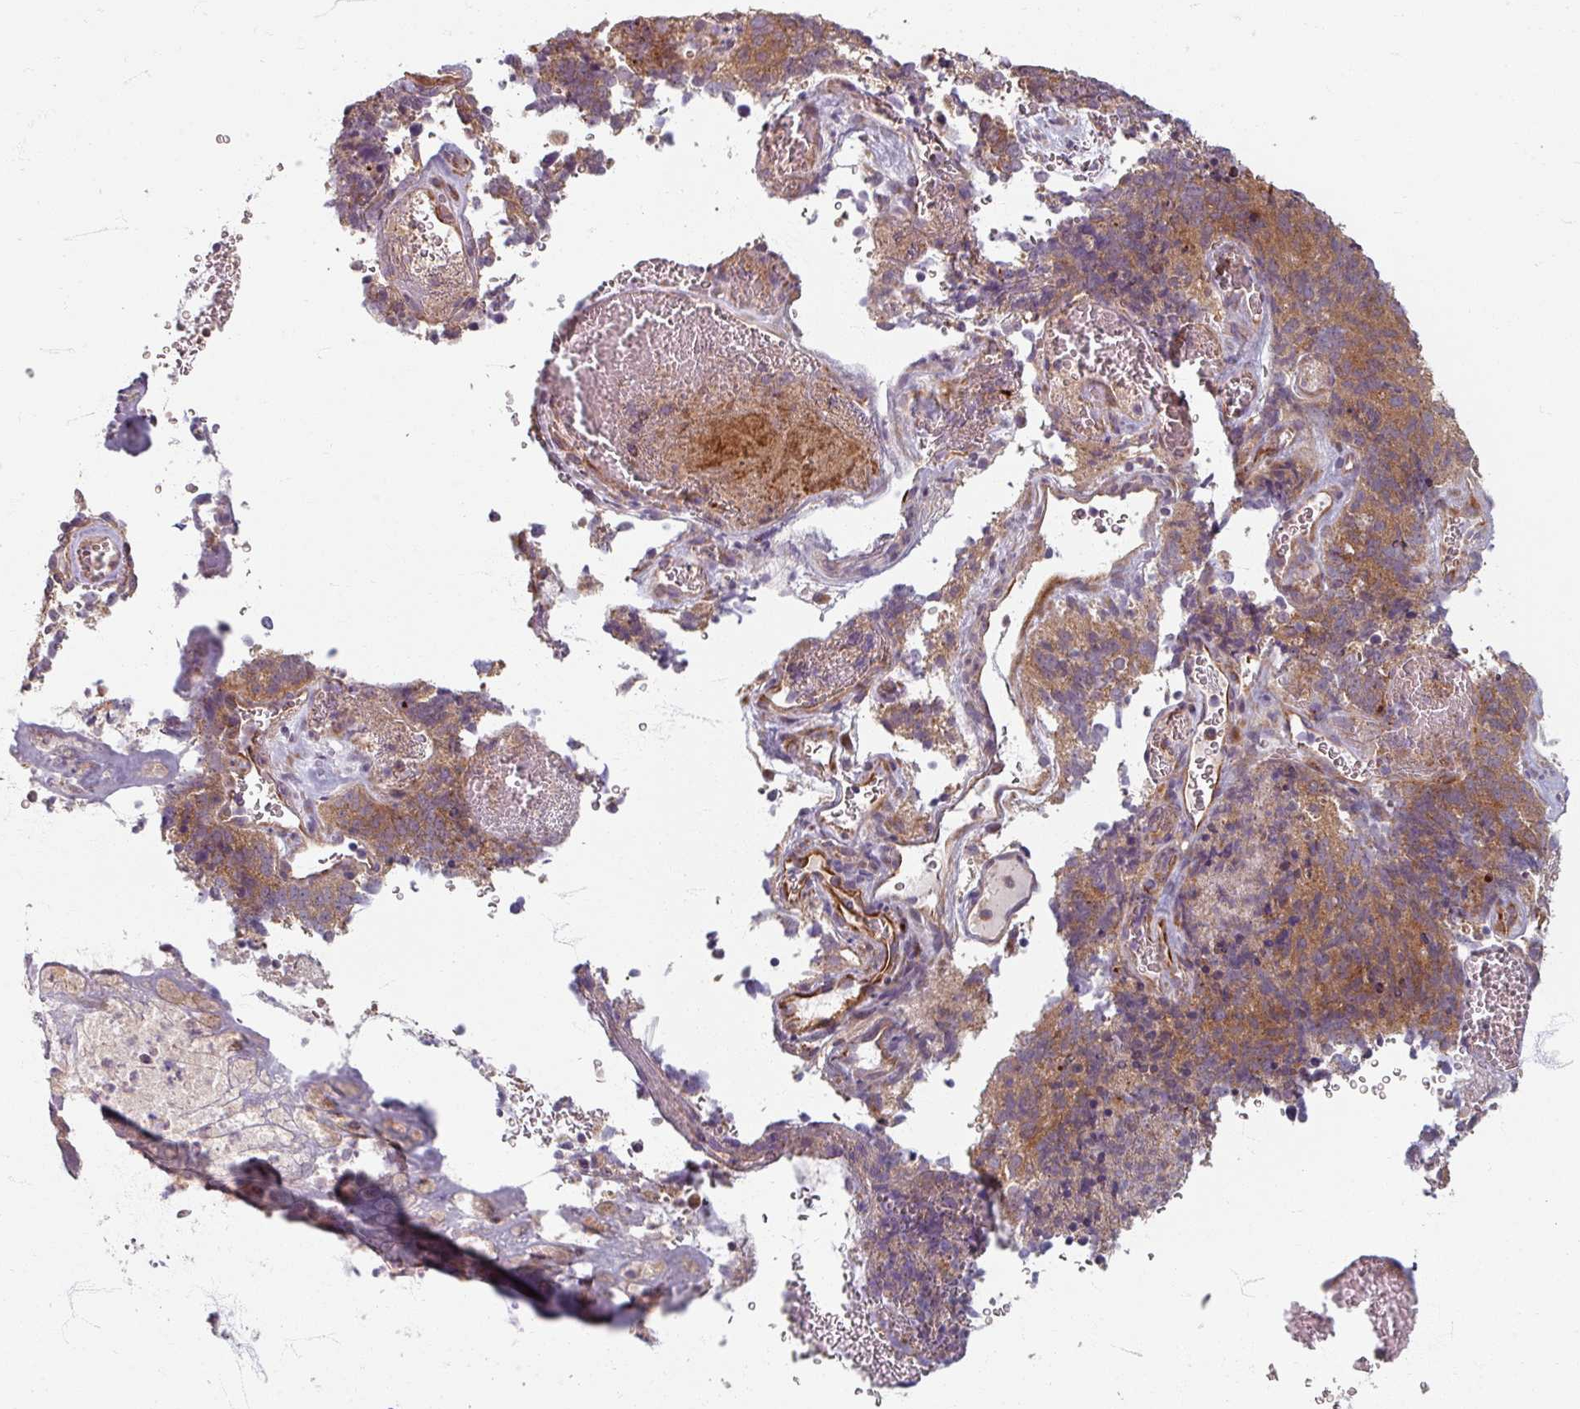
{"staining": {"intensity": "moderate", "quantity": ">75%", "location": "cytoplasmic/membranous"}, "tissue": "cervical cancer", "cell_type": "Tumor cells", "image_type": "cancer", "snomed": [{"axis": "morphology", "description": "Adenocarcinoma, NOS"}, {"axis": "topography", "description": "Cervix"}], "caption": "Human adenocarcinoma (cervical) stained for a protein (brown) shows moderate cytoplasmic/membranous positive staining in about >75% of tumor cells.", "gene": "STAM", "patient": {"sex": "female", "age": 38}}